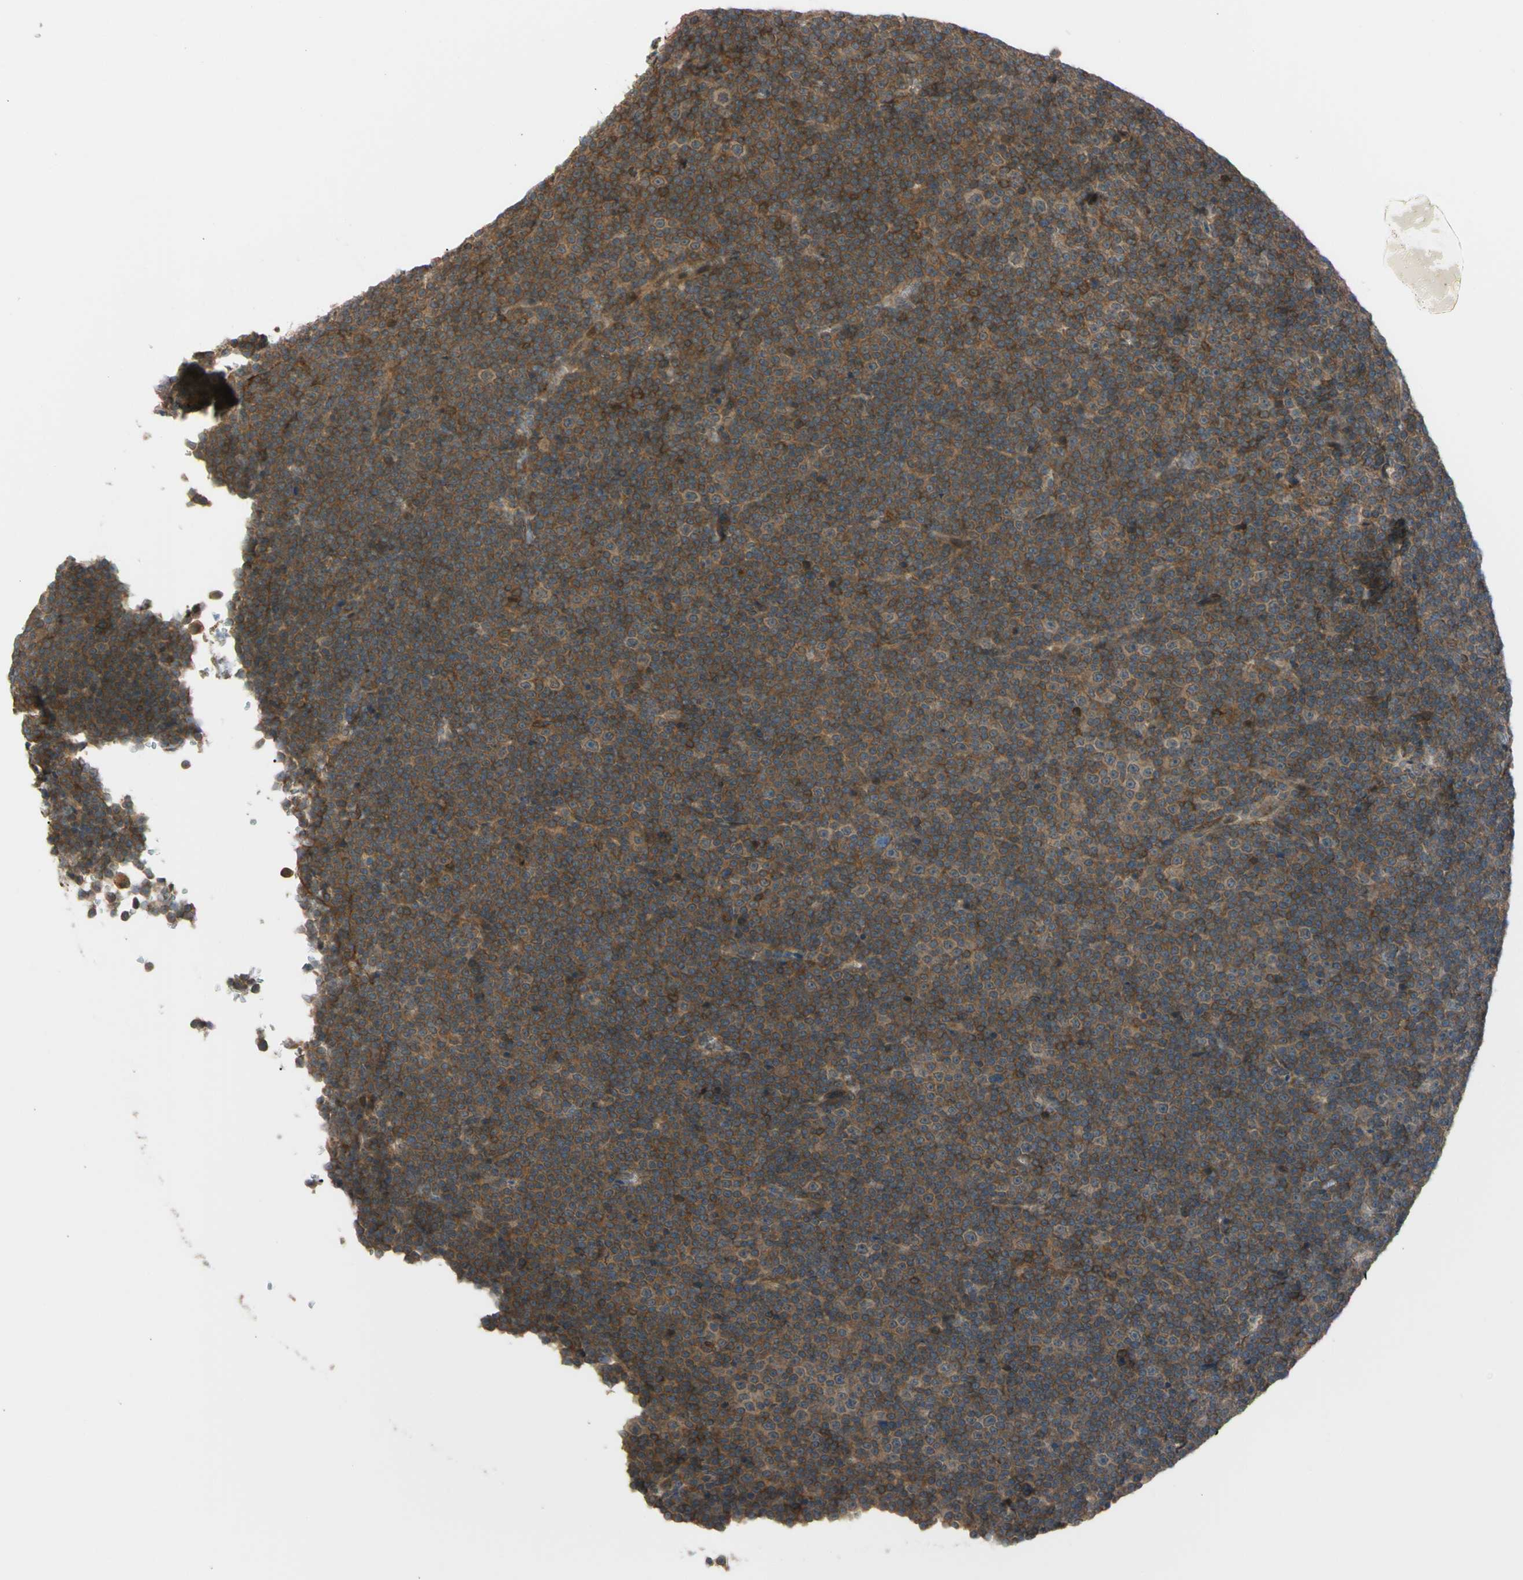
{"staining": {"intensity": "moderate", "quantity": ">75%", "location": "cytoplasmic/membranous"}, "tissue": "lymphoma", "cell_type": "Tumor cells", "image_type": "cancer", "snomed": [{"axis": "morphology", "description": "Malignant lymphoma, non-Hodgkin's type, Low grade"}, {"axis": "topography", "description": "Lymph node"}], "caption": "Immunohistochemical staining of human lymphoma reveals medium levels of moderate cytoplasmic/membranous staining in approximately >75% of tumor cells.", "gene": "FLII", "patient": {"sex": "female", "age": 67}}